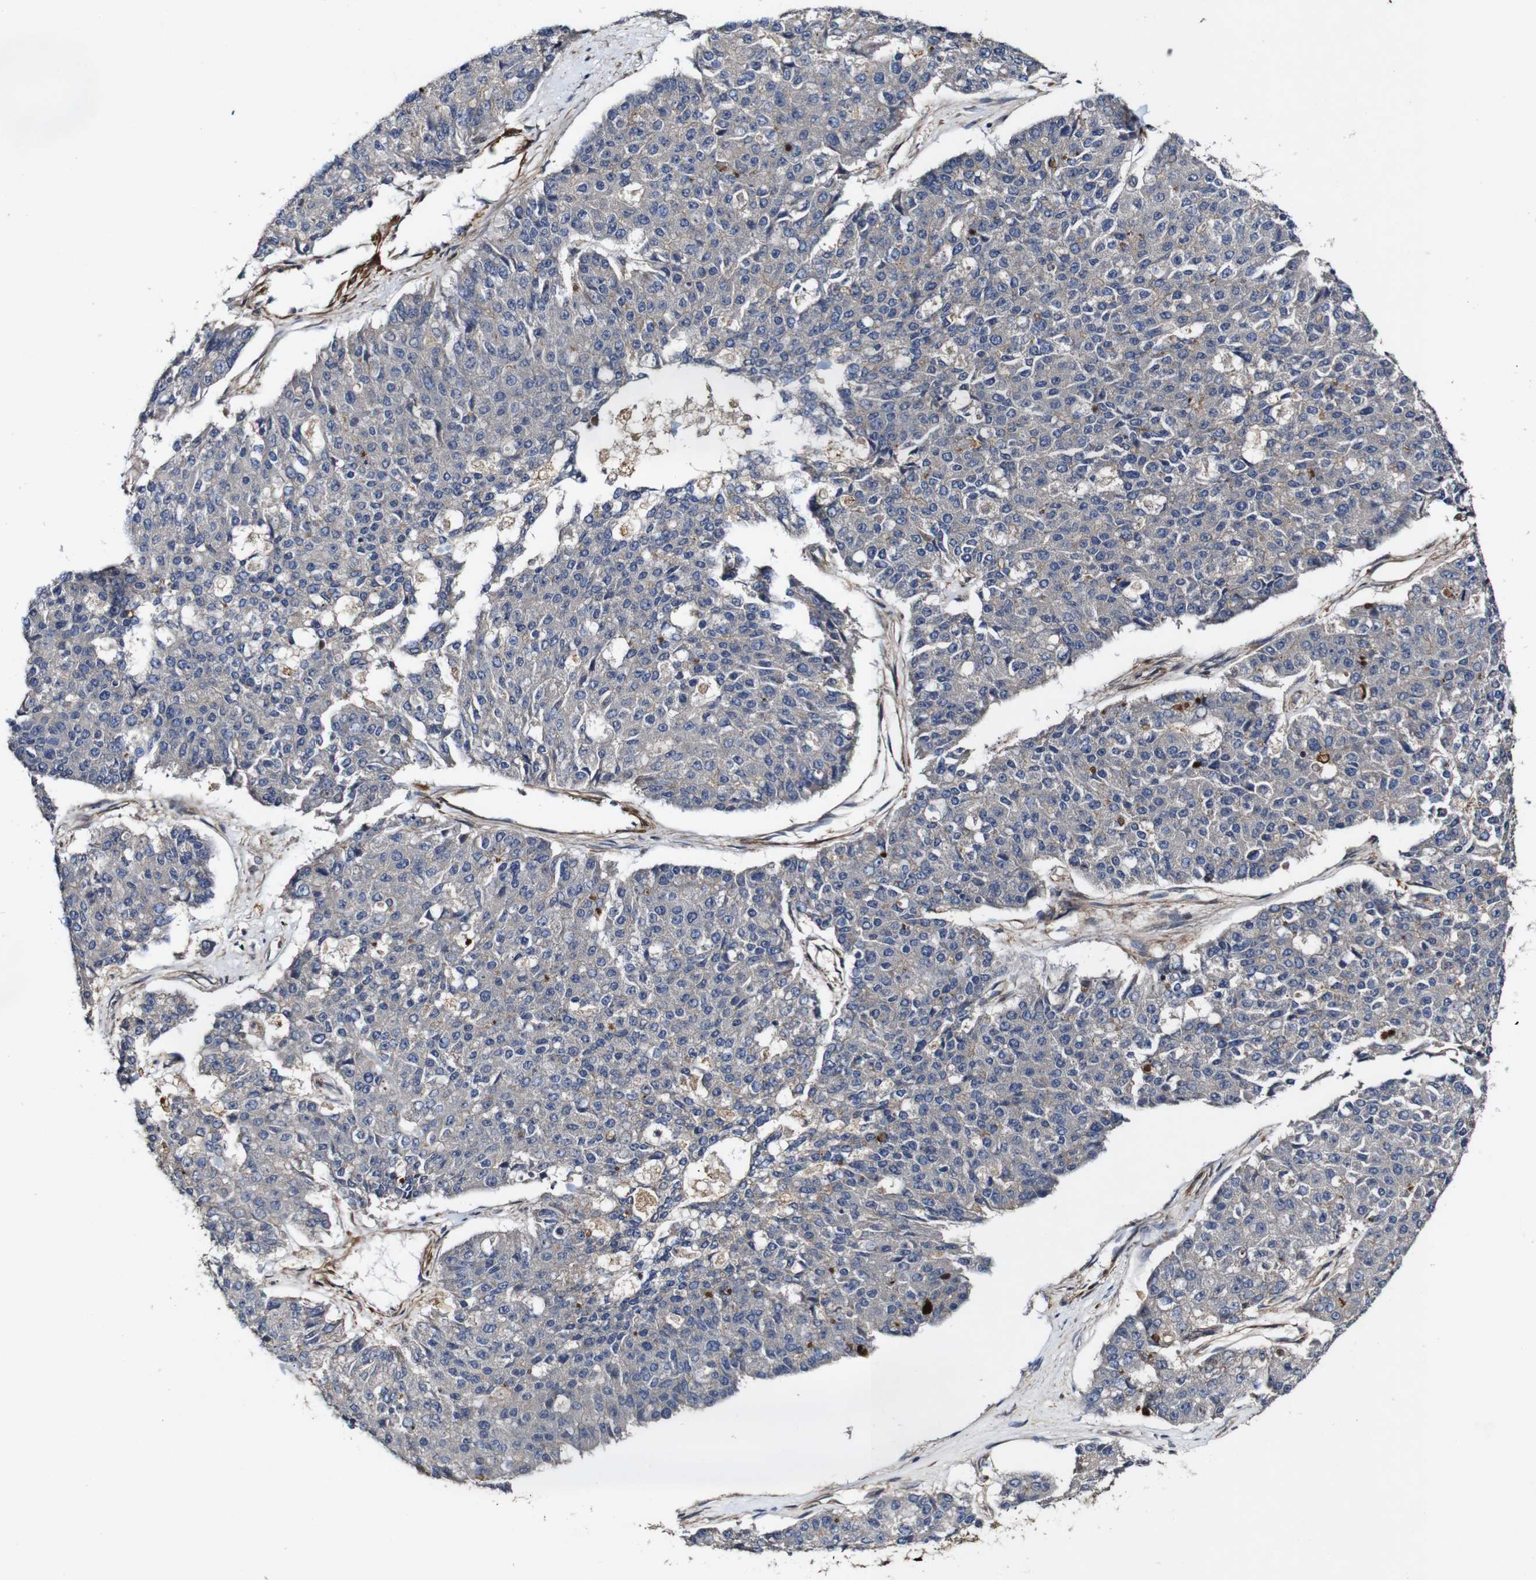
{"staining": {"intensity": "weak", "quantity": "<25%", "location": "cytoplasmic/membranous"}, "tissue": "pancreatic cancer", "cell_type": "Tumor cells", "image_type": "cancer", "snomed": [{"axis": "morphology", "description": "Adenocarcinoma, NOS"}, {"axis": "topography", "description": "Pancreas"}], "caption": "DAB immunohistochemical staining of human pancreatic cancer shows no significant staining in tumor cells.", "gene": "GSDME", "patient": {"sex": "male", "age": 50}}